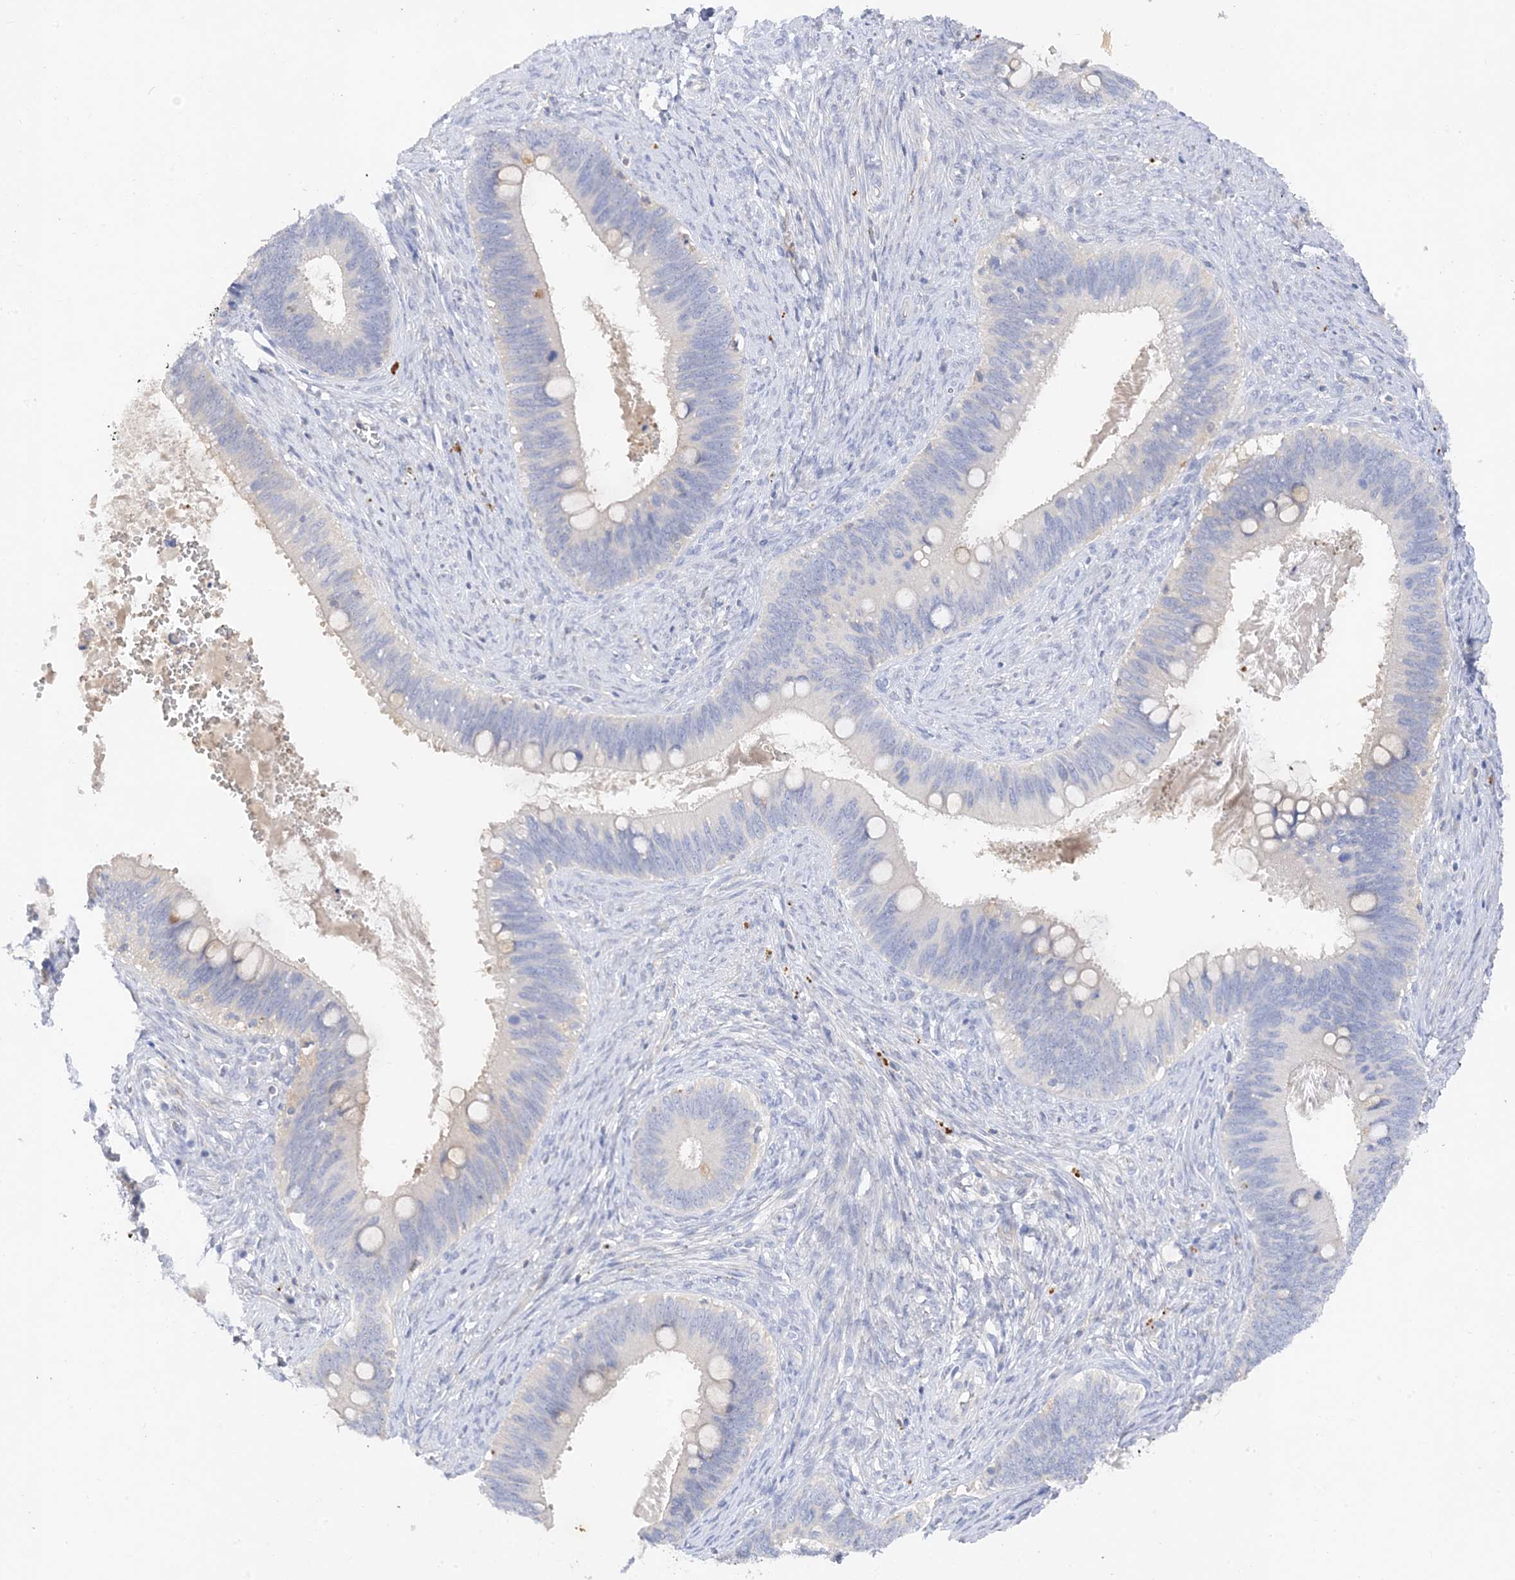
{"staining": {"intensity": "negative", "quantity": "none", "location": "none"}, "tissue": "cervical cancer", "cell_type": "Tumor cells", "image_type": "cancer", "snomed": [{"axis": "morphology", "description": "Adenocarcinoma, NOS"}, {"axis": "topography", "description": "Cervix"}], "caption": "There is no significant expression in tumor cells of cervical cancer.", "gene": "ARV1", "patient": {"sex": "female", "age": 42}}